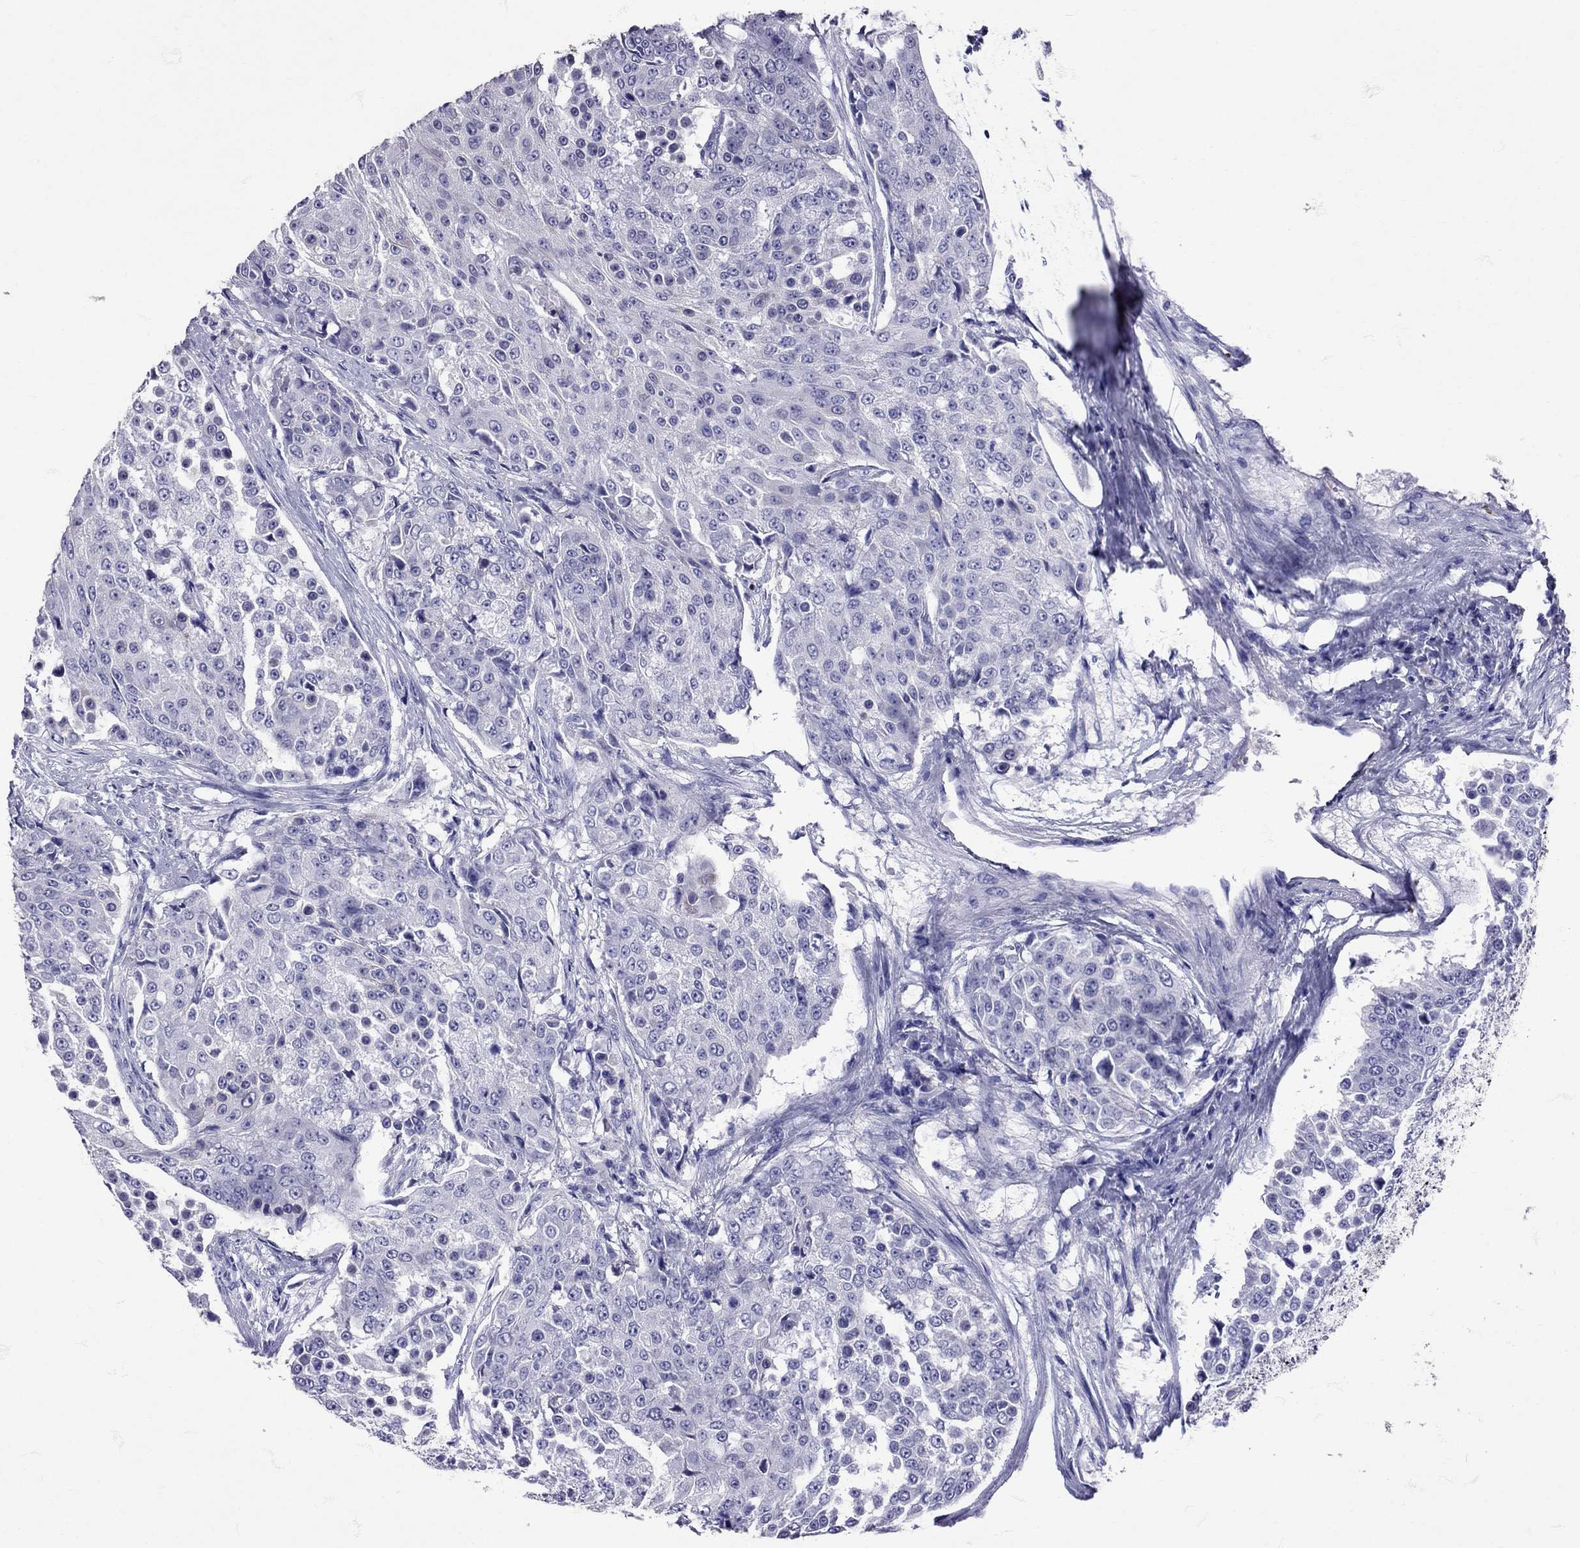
{"staining": {"intensity": "negative", "quantity": "none", "location": "none"}, "tissue": "urothelial cancer", "cell_type": "Tumor cells", "image_type": "cancer", "snomed": [{"axis": "morphology", "description": "Urothelial carcinoma, High grade"}, {"axis": "topography", "description": "Urinary bladder"}], "caption": "Immunohistochemical staining of human high-grade urothelial carcinoma reveals no significant staining in tumor cells.", "gene": "TBR1", "patient": {"sex": "female", "age": 63}}